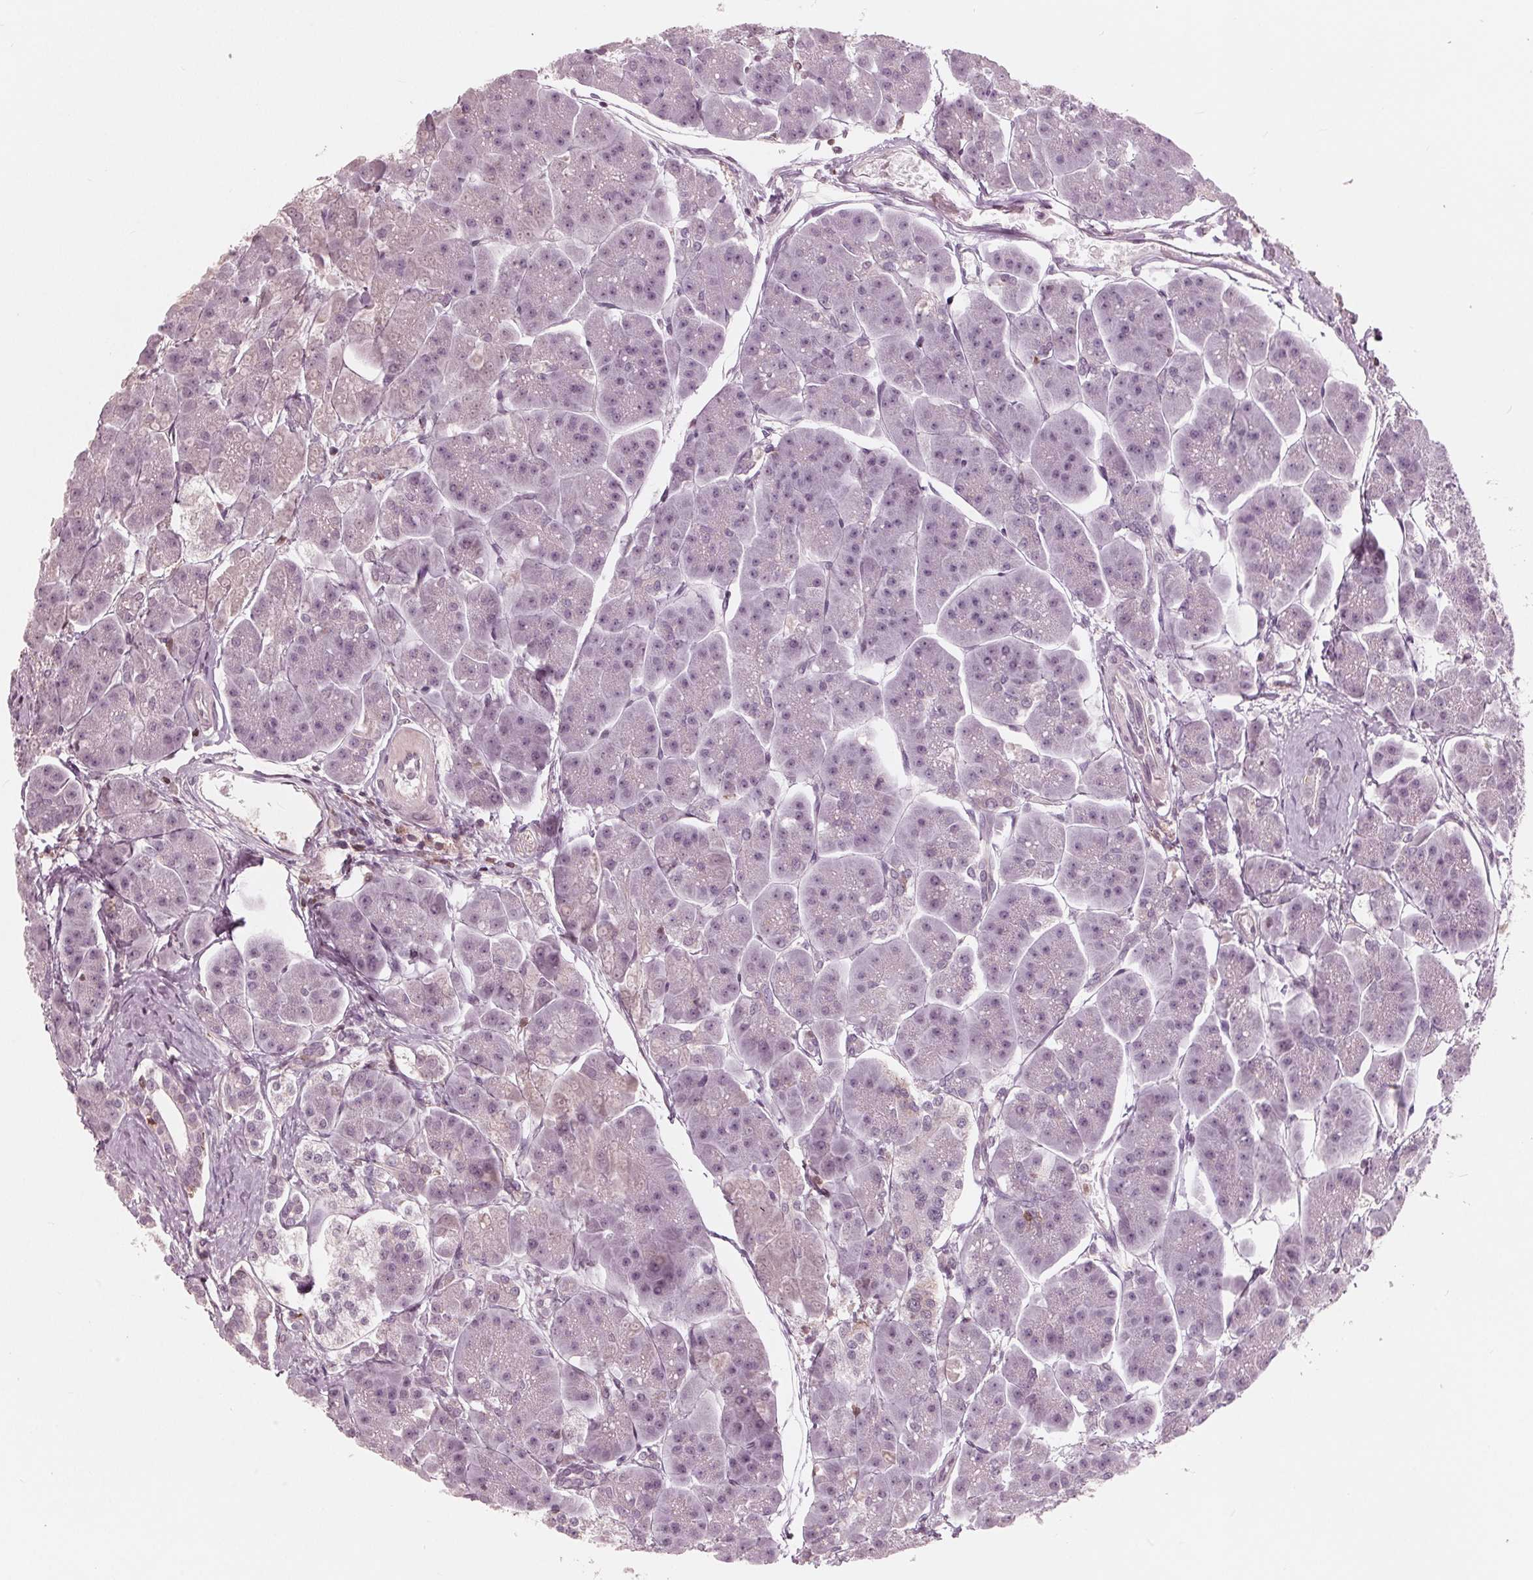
{"staining": {"intensity": "negative", "quantity": "none", "location": "none"}, "tissue": "pancreas", "cell_type": "Exocrine glandular cells", "image_type": "normal", "snomed": [{"axis": "morphology", "description": "Normal tissue, NOS"}, {"axis": "topography", "description": "Adipose tissue"}, {"axis": "topography", "description": "Pancreas"}, {"axis": "topography", "description": "Peripheral nerve tissue"}], "caption": "DAB immunohistochemical staining of benign pancreas exhibits no significant positivity in exocrine glandular cells. (DAB IHC visualized using brightfield microscopy, high magnification).", "gene": "ING3", "patient": {"sex": "female", "age": 58}}